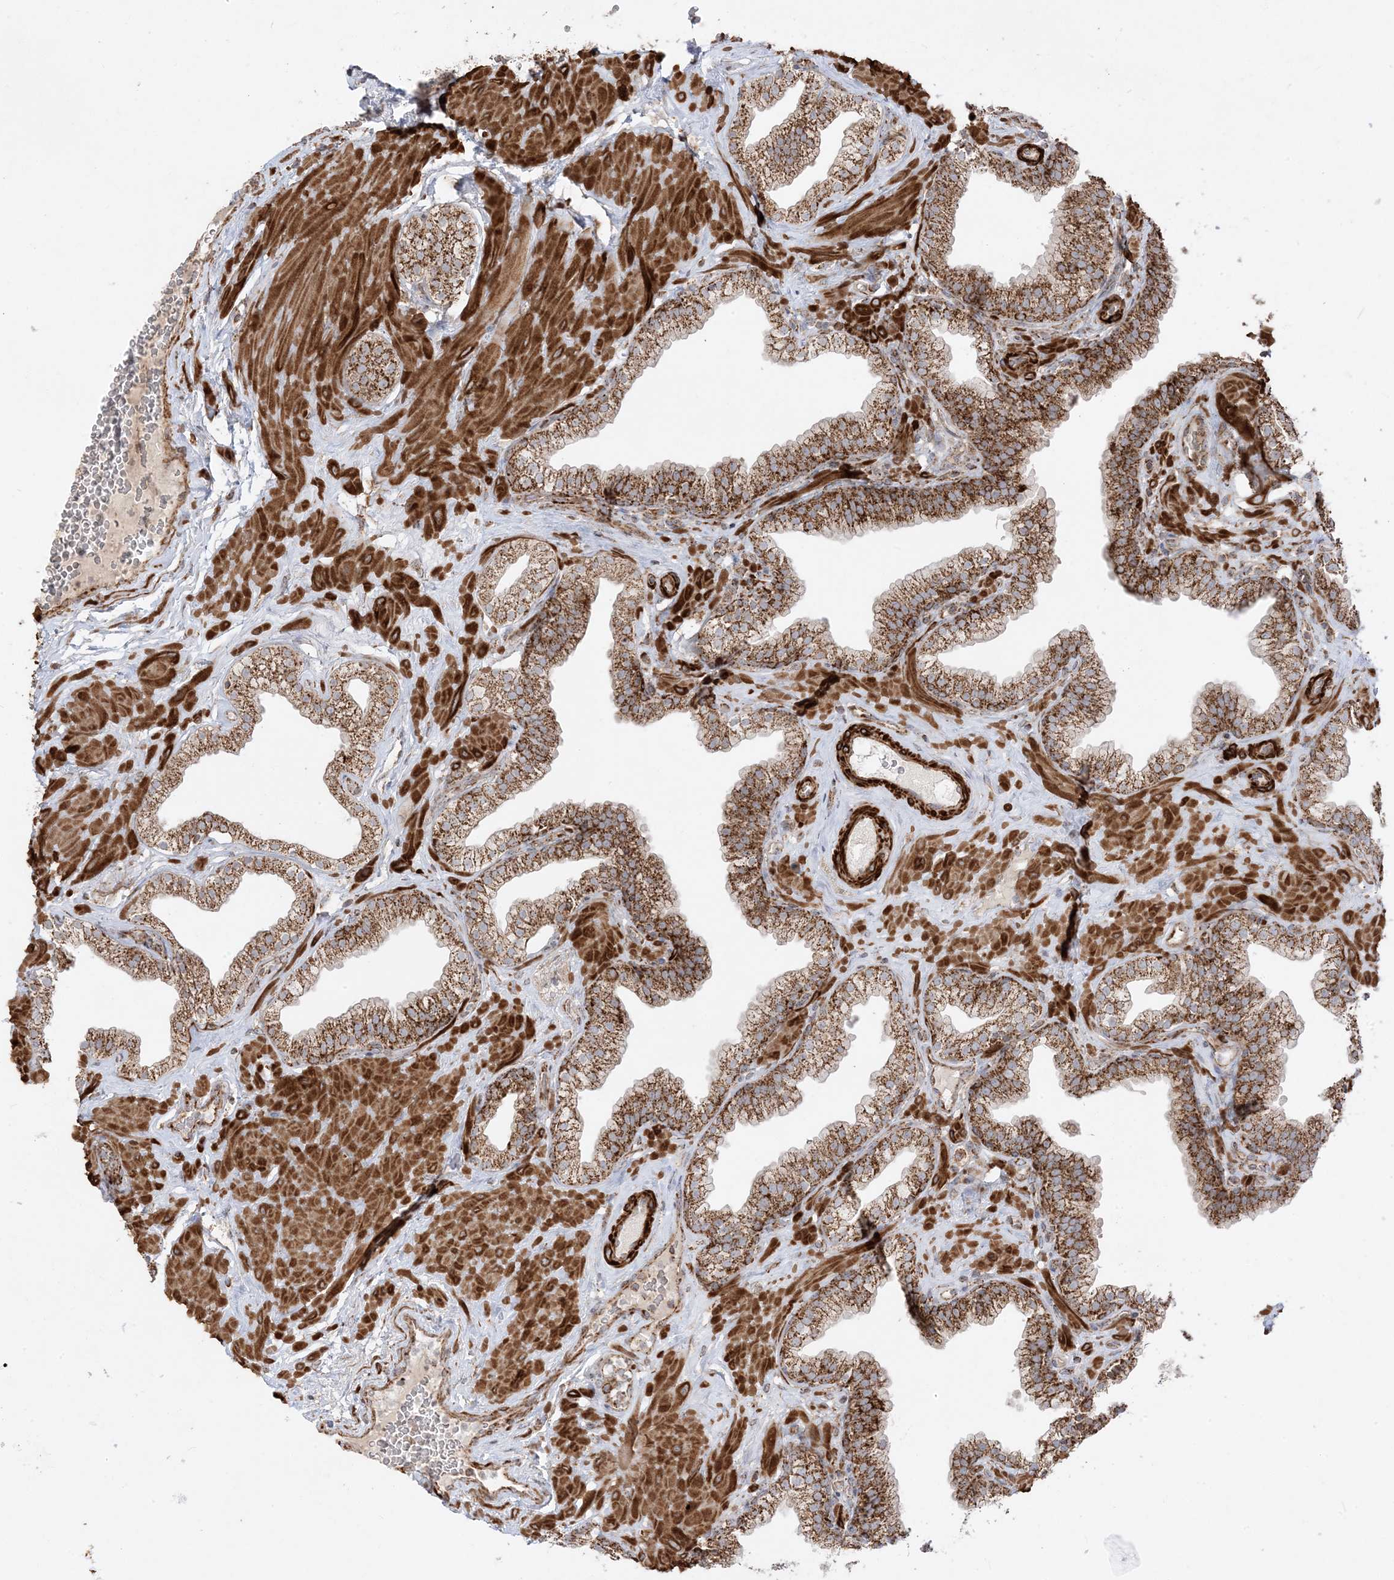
{"staining": {"intensity": "moderate", "quantity": ">75%", "location": "cytoplasmic/membranous"}, "tissue": "prostate", "cell_type": "Glandular cells", "image_type": "normal", "snomed": [{"axis": "morphology", "description": "Normal tissue, NOS"}, {"axis": "morphology", "description": "Urothelial carcinoma, Low grade"}, {"axis": "topography", "description": "Urinary bladder"}, {"axis": "topography", "description": "Prostate"}], "caption": "This photomicrograph displays benign prostate stained with immunohistochemistry to label a protein in brown. The cytoplasmic/membranous of glandular cells show moderate positivity for the protein. Nuclei are counter-stained blue.", "gene": "AARS2", "patient": {"sex": "male", "age": 60}}